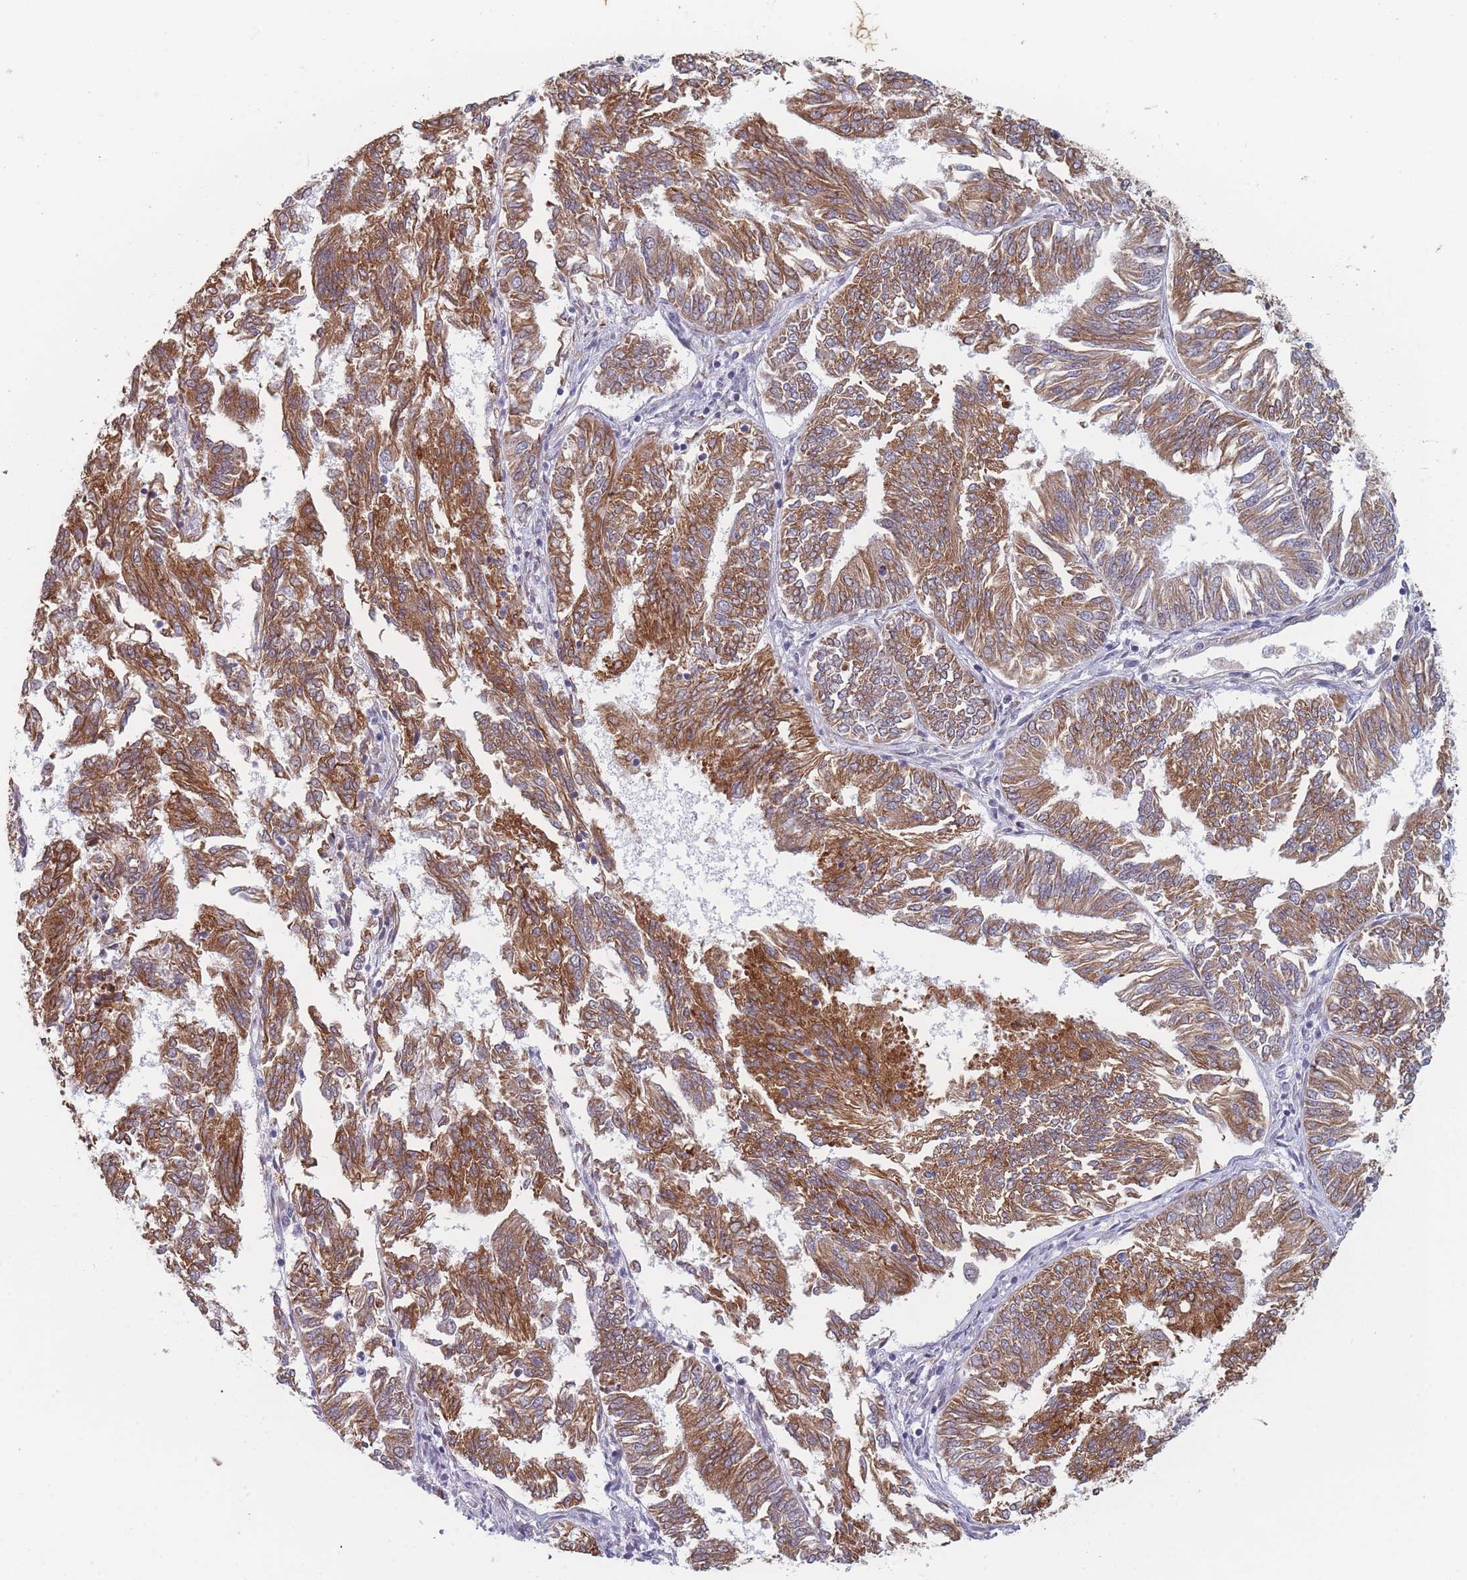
{"staining": {"intensity": "moderate", "quantity": ">75%", "location": "cytoplasmic/membranous"}, "tissue": "endometrial cancer", "cell_type": "Tumor cells", "image_type": "cancer", "snomed": [{"axis": "morphology", "description": "Adenocarcinoma, NOS"}, {"axis": "topography", "description": "Endometrium"}], "caption": "A medium amount of moderate cytoplasmic/membranous expression is identified in about >75% of tumor cells in adenocarcinoma (endometrial) tissue.", "gene": "TMED10", "patient": {"sex": "female", "age": 58}}